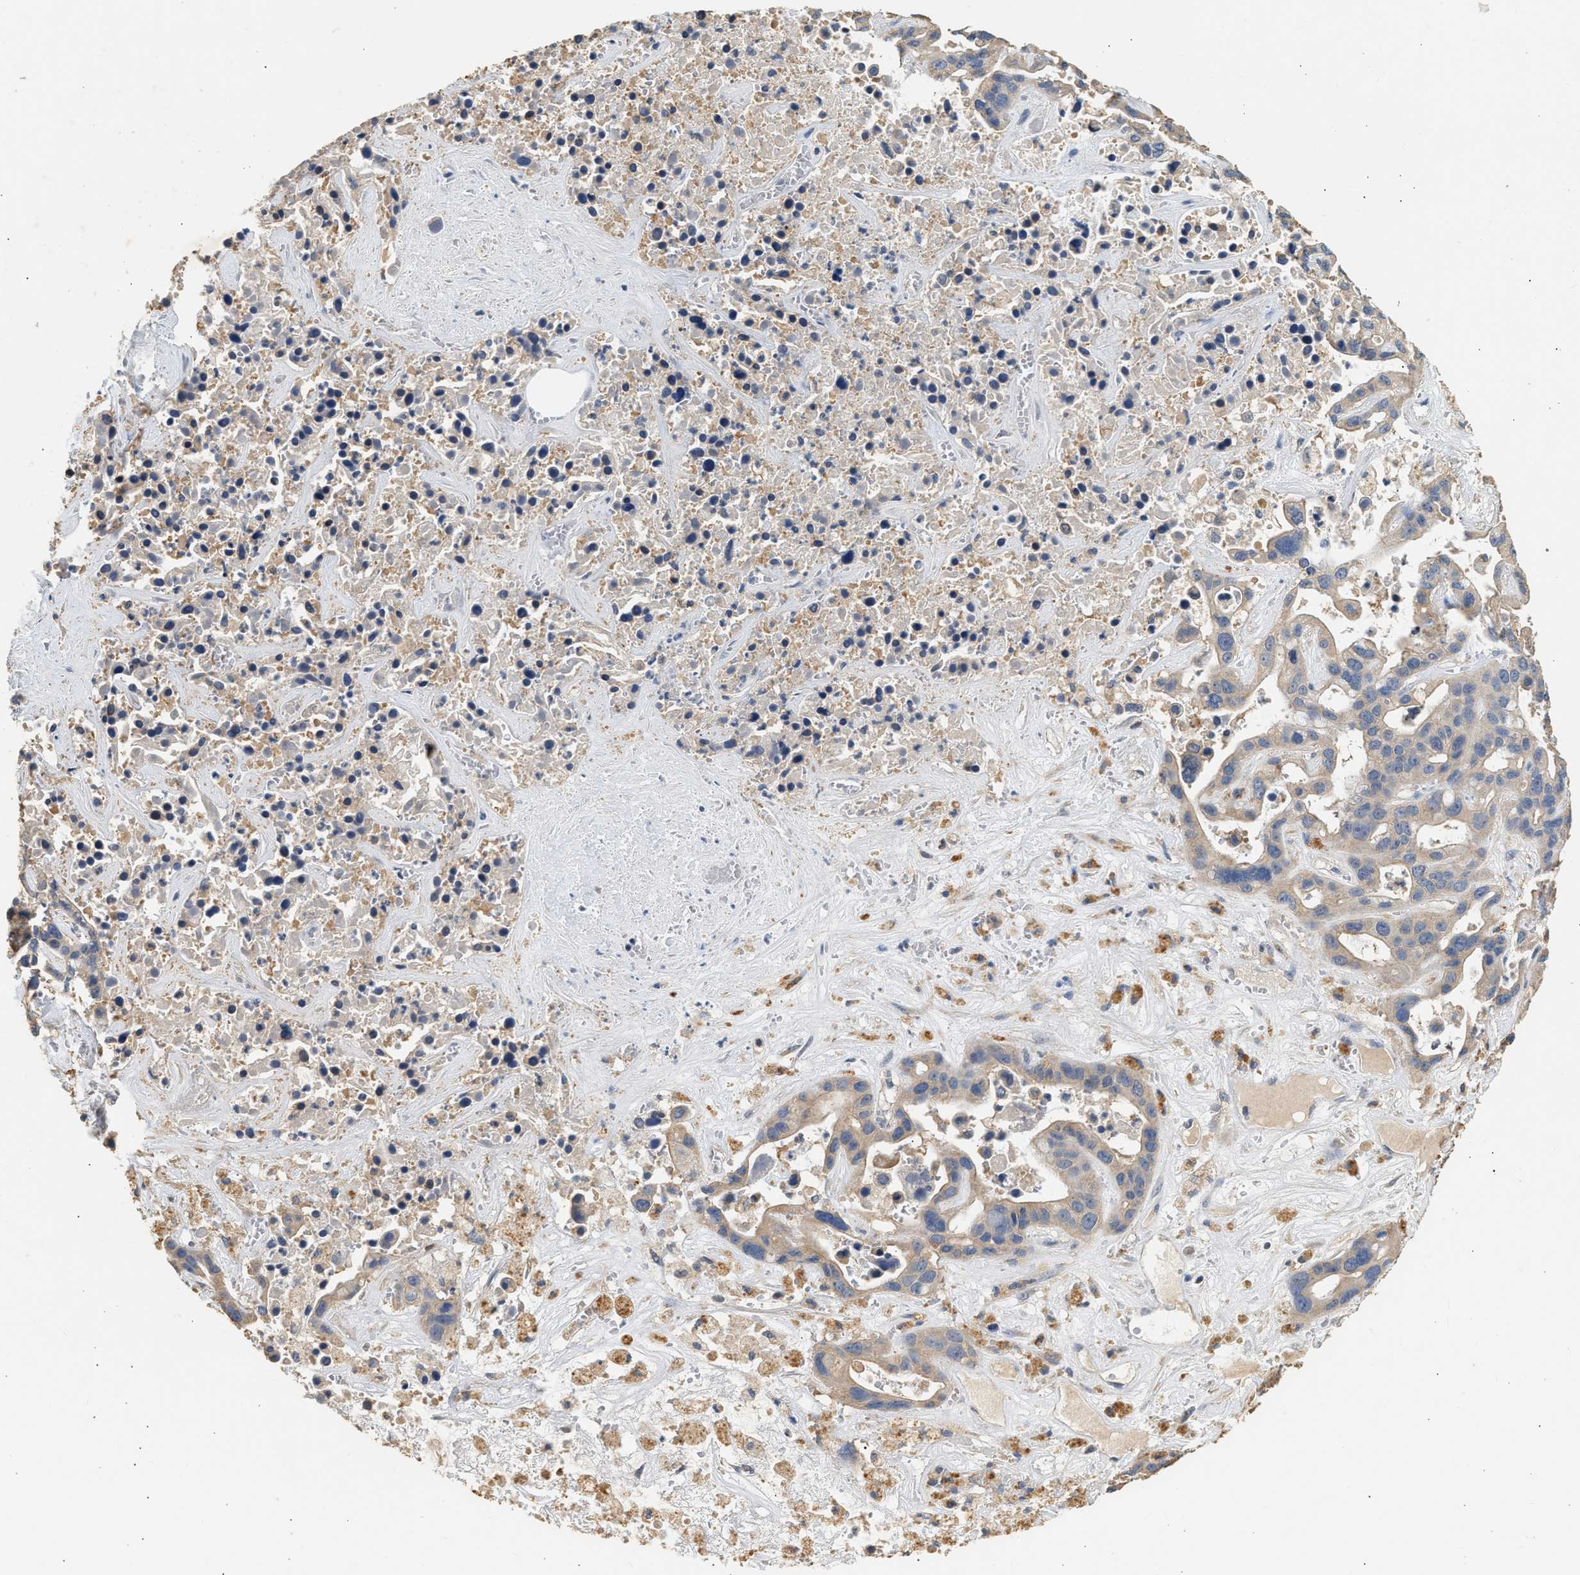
{"staining": {"intensity": "weak", "quantity": ">75%", "location": "cytoplasmic/membranous"}, "tissue": "liver cancer", "cell_type": "Tumor cells", "image_type": "cancer", "snomed": [{"axis": "morphology", "description": "Cholangiocarcinoma"}, {"axis": "topography", "description": "Liver"}], "caption": "Immunohistochemical staining of liver cholangiocarcinoma displays weak cytoplasmic/membranous protein positivity in approximately >75% of tumor cells.", "gene": "WDR31", "patient": {"sex": "female", "age": 65}}